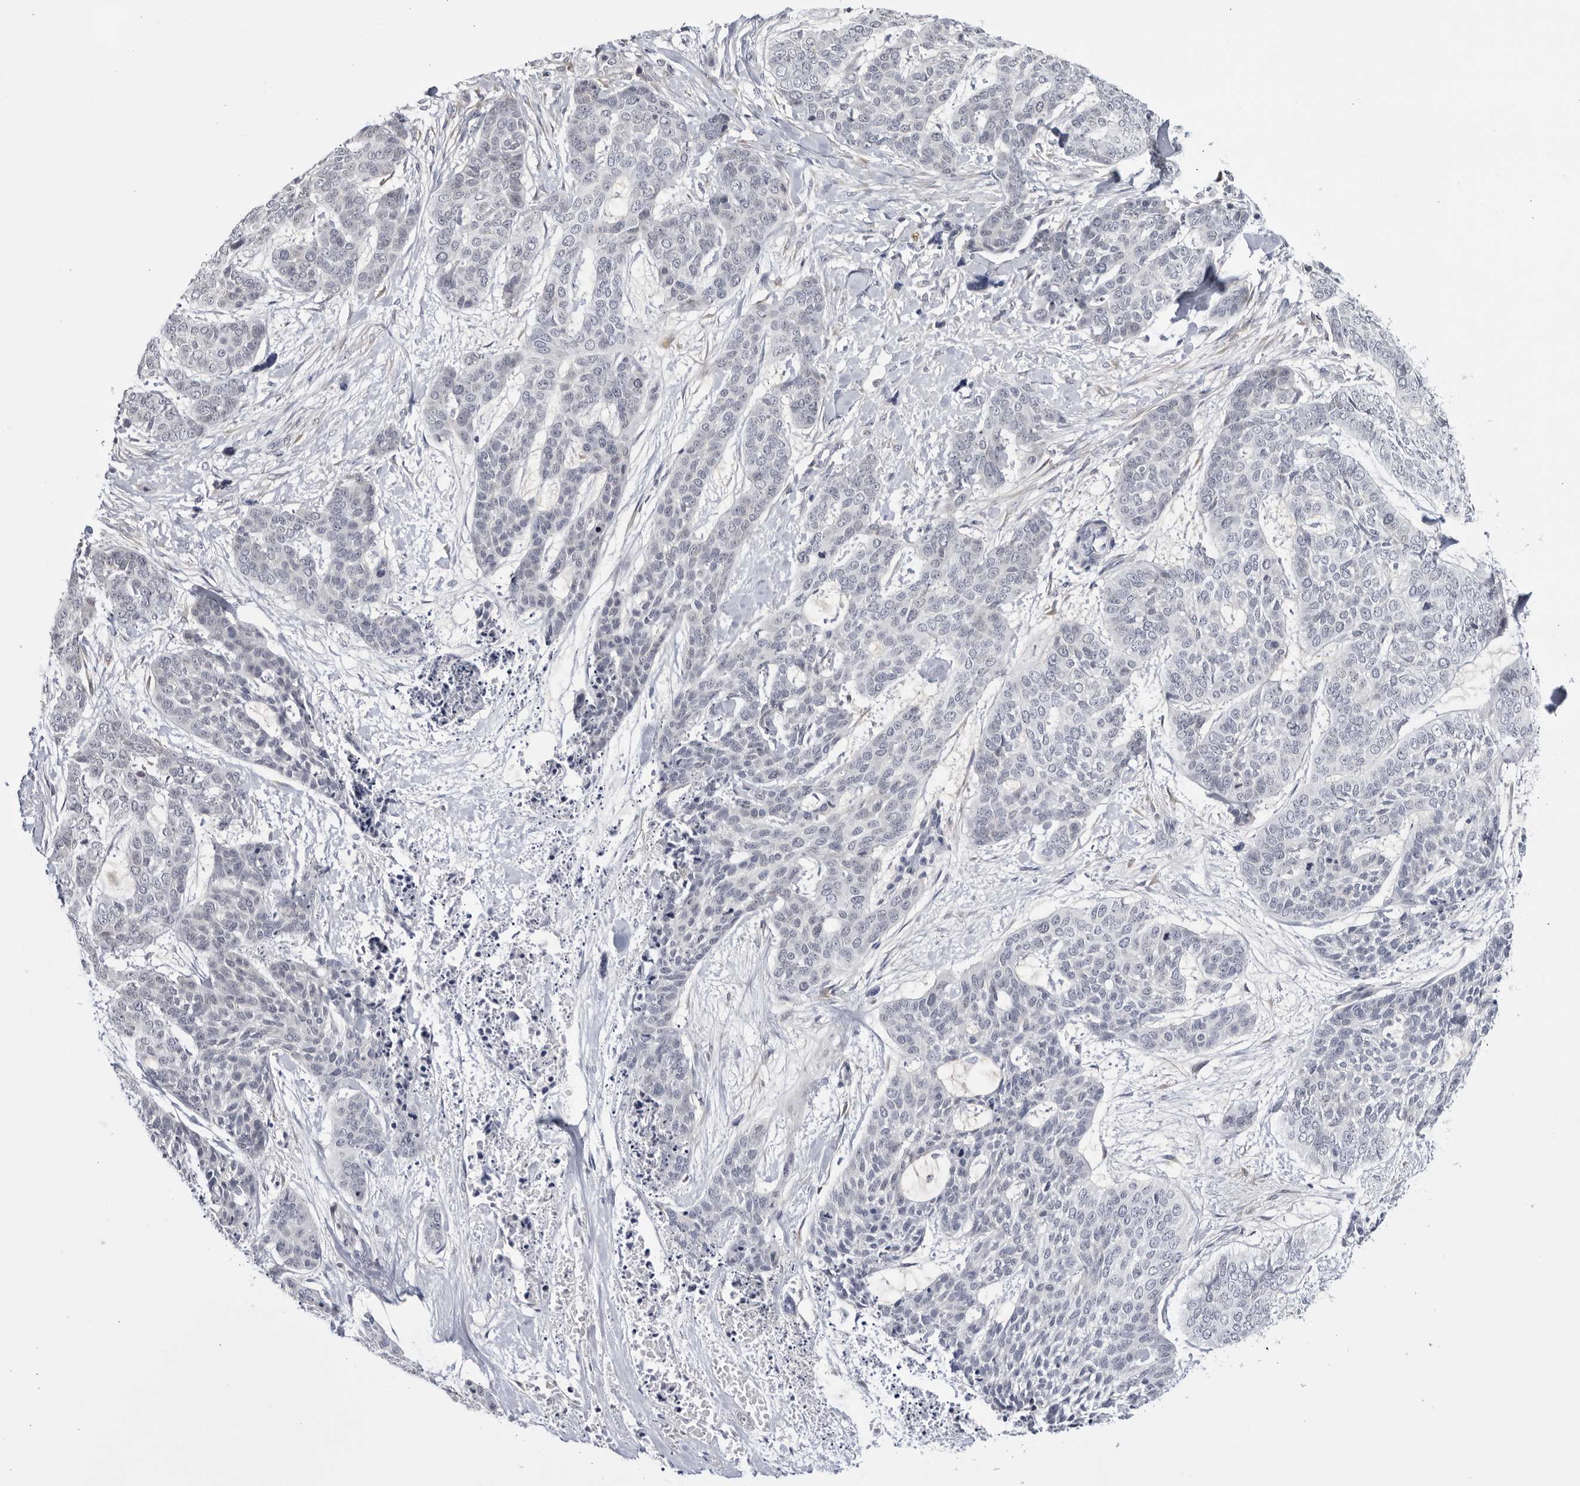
{"staining": {"intensity": "negative", "quantity": "none", "location": "none"}, "tissue": "skin cancer", "cell_type": "Tumor cells", "image_type": "cancer", "snomed": [{"axis": "morphology", "description": "Basal cell carcinoma"}, {"axis": "topography", "description": "Skin"}], "caption": "Skin basal cell carcinoma stained for a protein using IHC displays no expression tumor cells.", "gene": "CNBD1", "patient": {"sex": "female", "age": 64}}